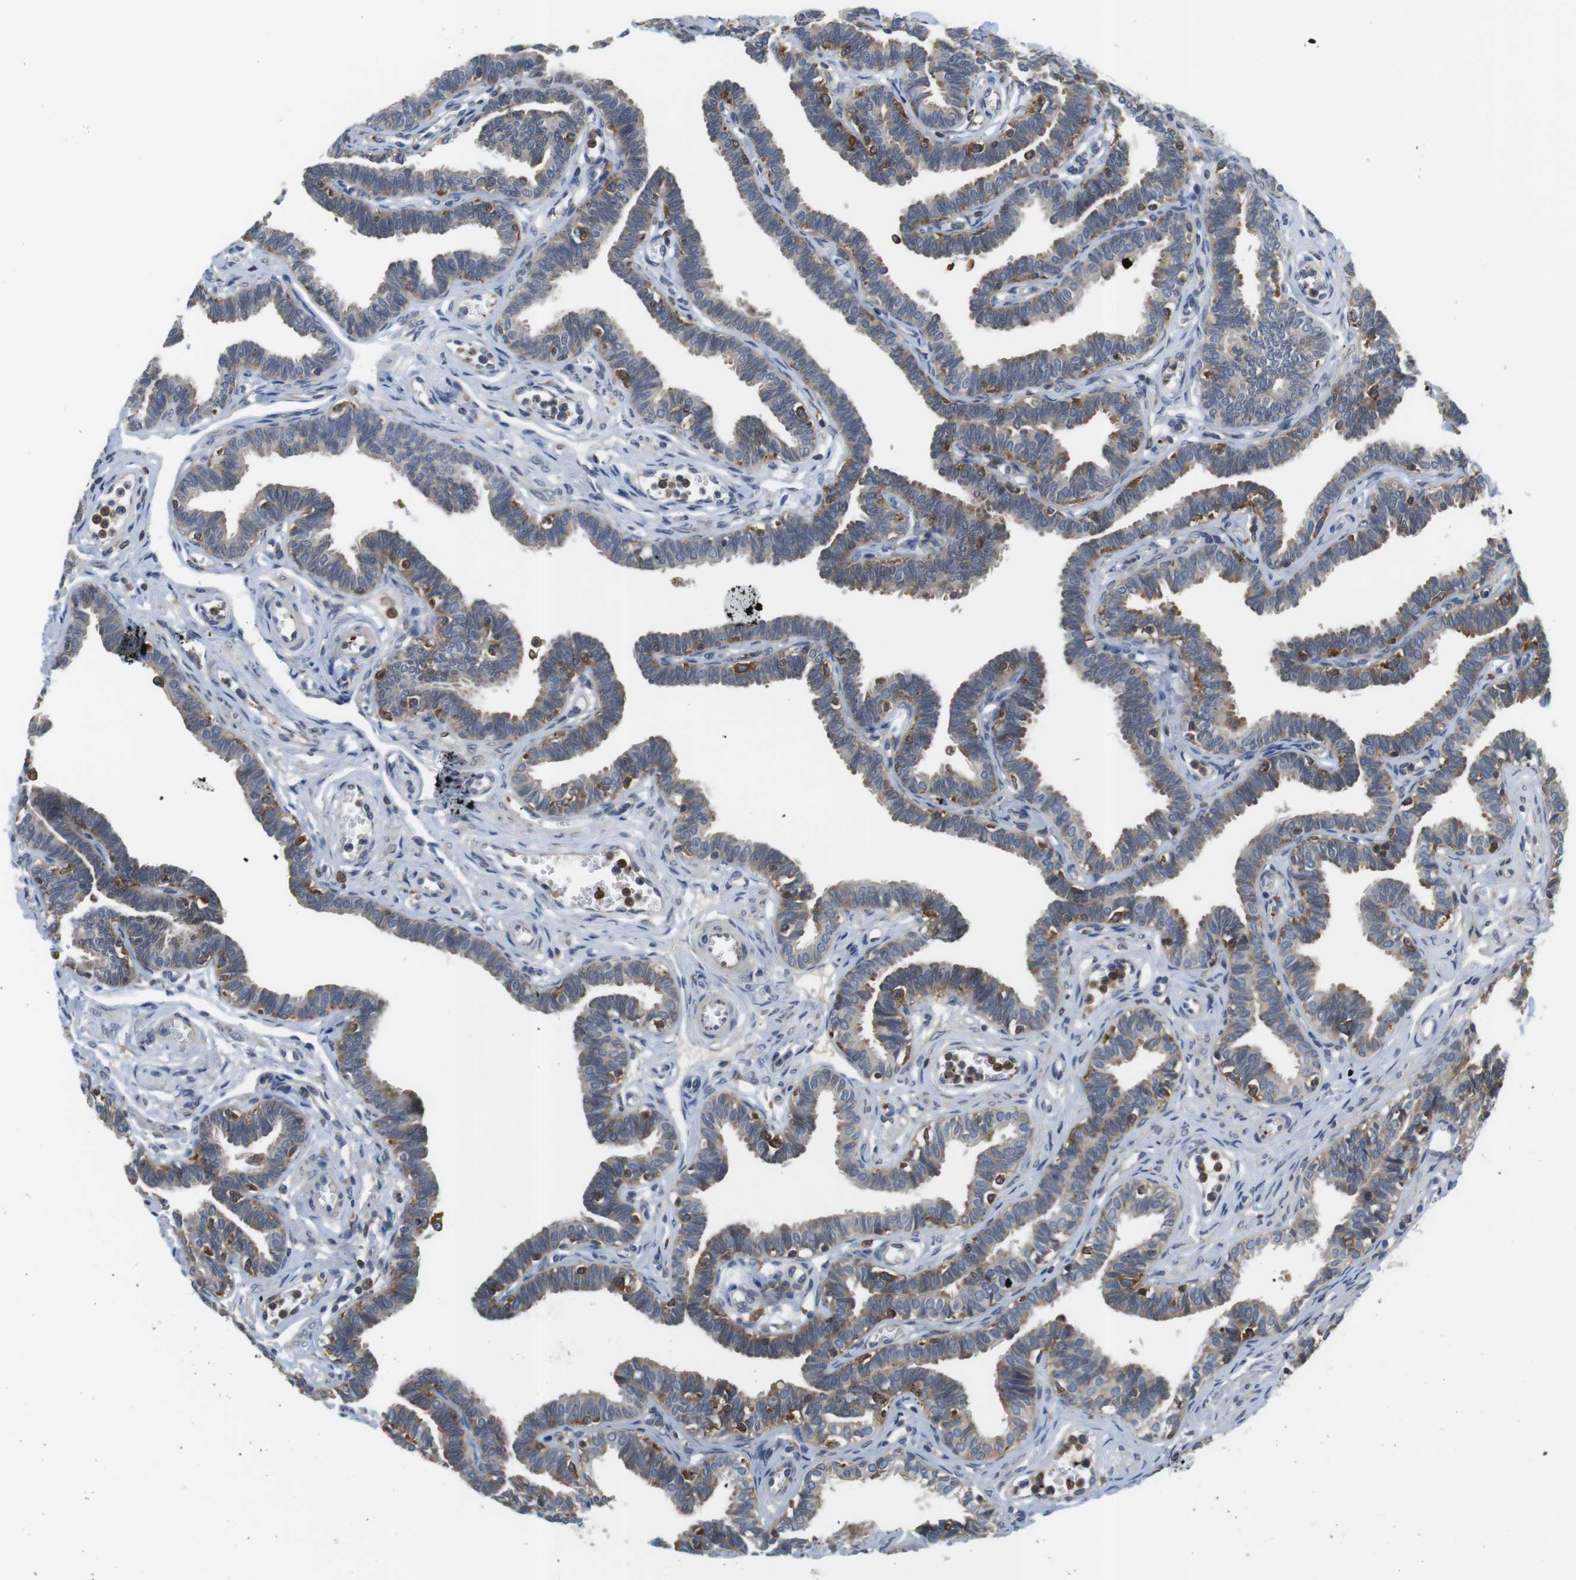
{"staining": {"intensity": "weak", "quantity": ">75%", "location": "cytoplasmic/membranous"}, "tissue": "fallopian tube", "cell_type": "Glandular cells", "image_type": "normal", "snomed": [{"axis": "morphology", "description": "Normal tissue, NOS"}, {"axis": "topography", "description": "Fallopian tube"}, {"axis": "topography", "description": "Ovary"}], "caption": "Immunohistochemical staining of benign fallopian tube demonstrates weak cytoplasmic/membranous protein positivity in about >75% of glandular cells. Nuclei are stained in blue.", "gene": "HERPUD2", "patient": {"sex": "female", "age": 23}}